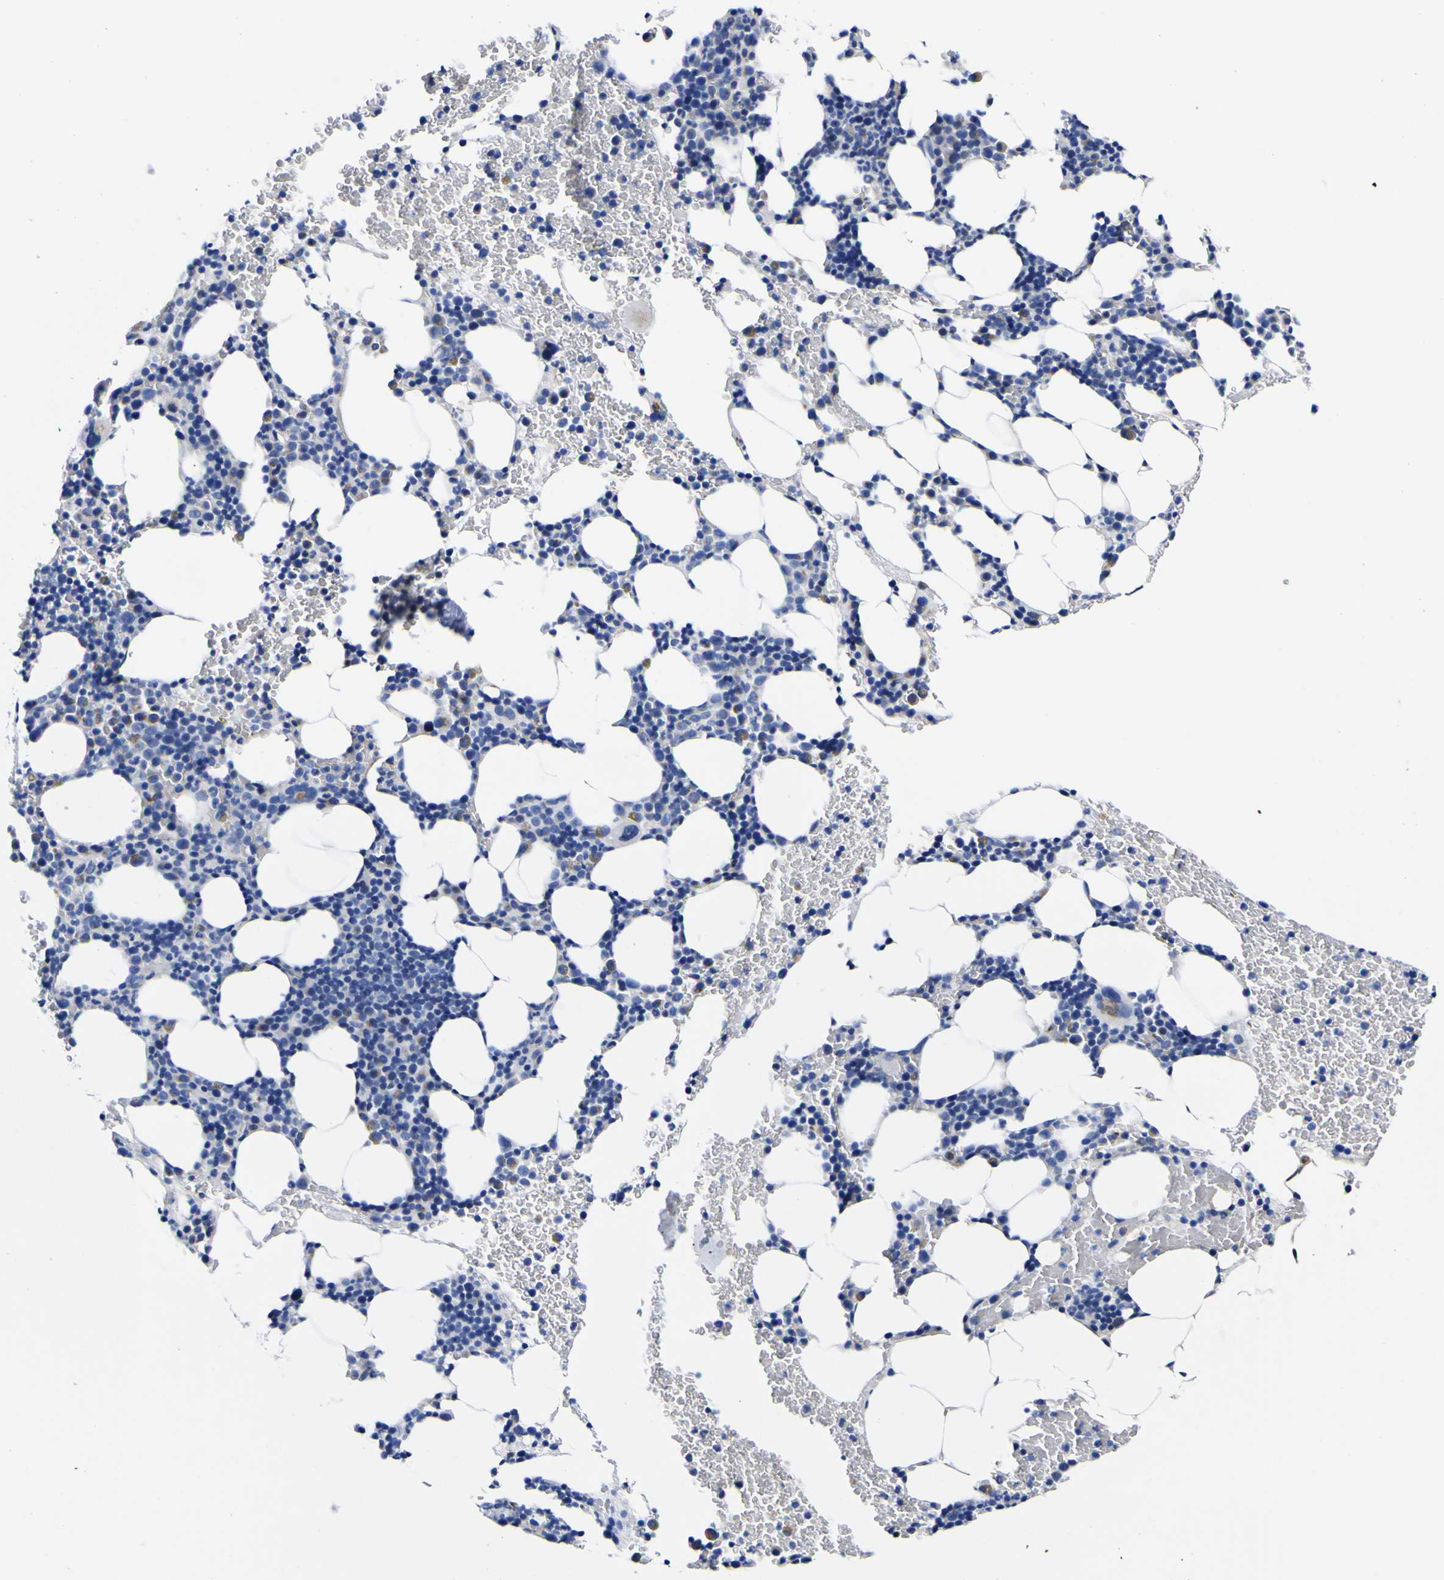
{"staining": {"intensity": "negative", "quantity": "none", "location": "none"}, "tissue": "bone marrow", "cell_type": "Hematopoietic cells", "image_type": "normal", "snomed": [{"axis": "morphology", "description": "Normal tissue, NOS"}, {"axis": "morphology", "description": "Inflammation, NOS"}, {"axis": "topography", "description": "Bone marrow"}], "caption": "A high-resolution photomicrograph shows IHC staining of unremarkable bone marrow, which displays no significant positivity in hematopoietic cells. (DAB immunohistochemistry visualized using brightfield microscopy, high magnification).", "gene": "GOLM1", "patient": {"sex": "female", "age": 70}}